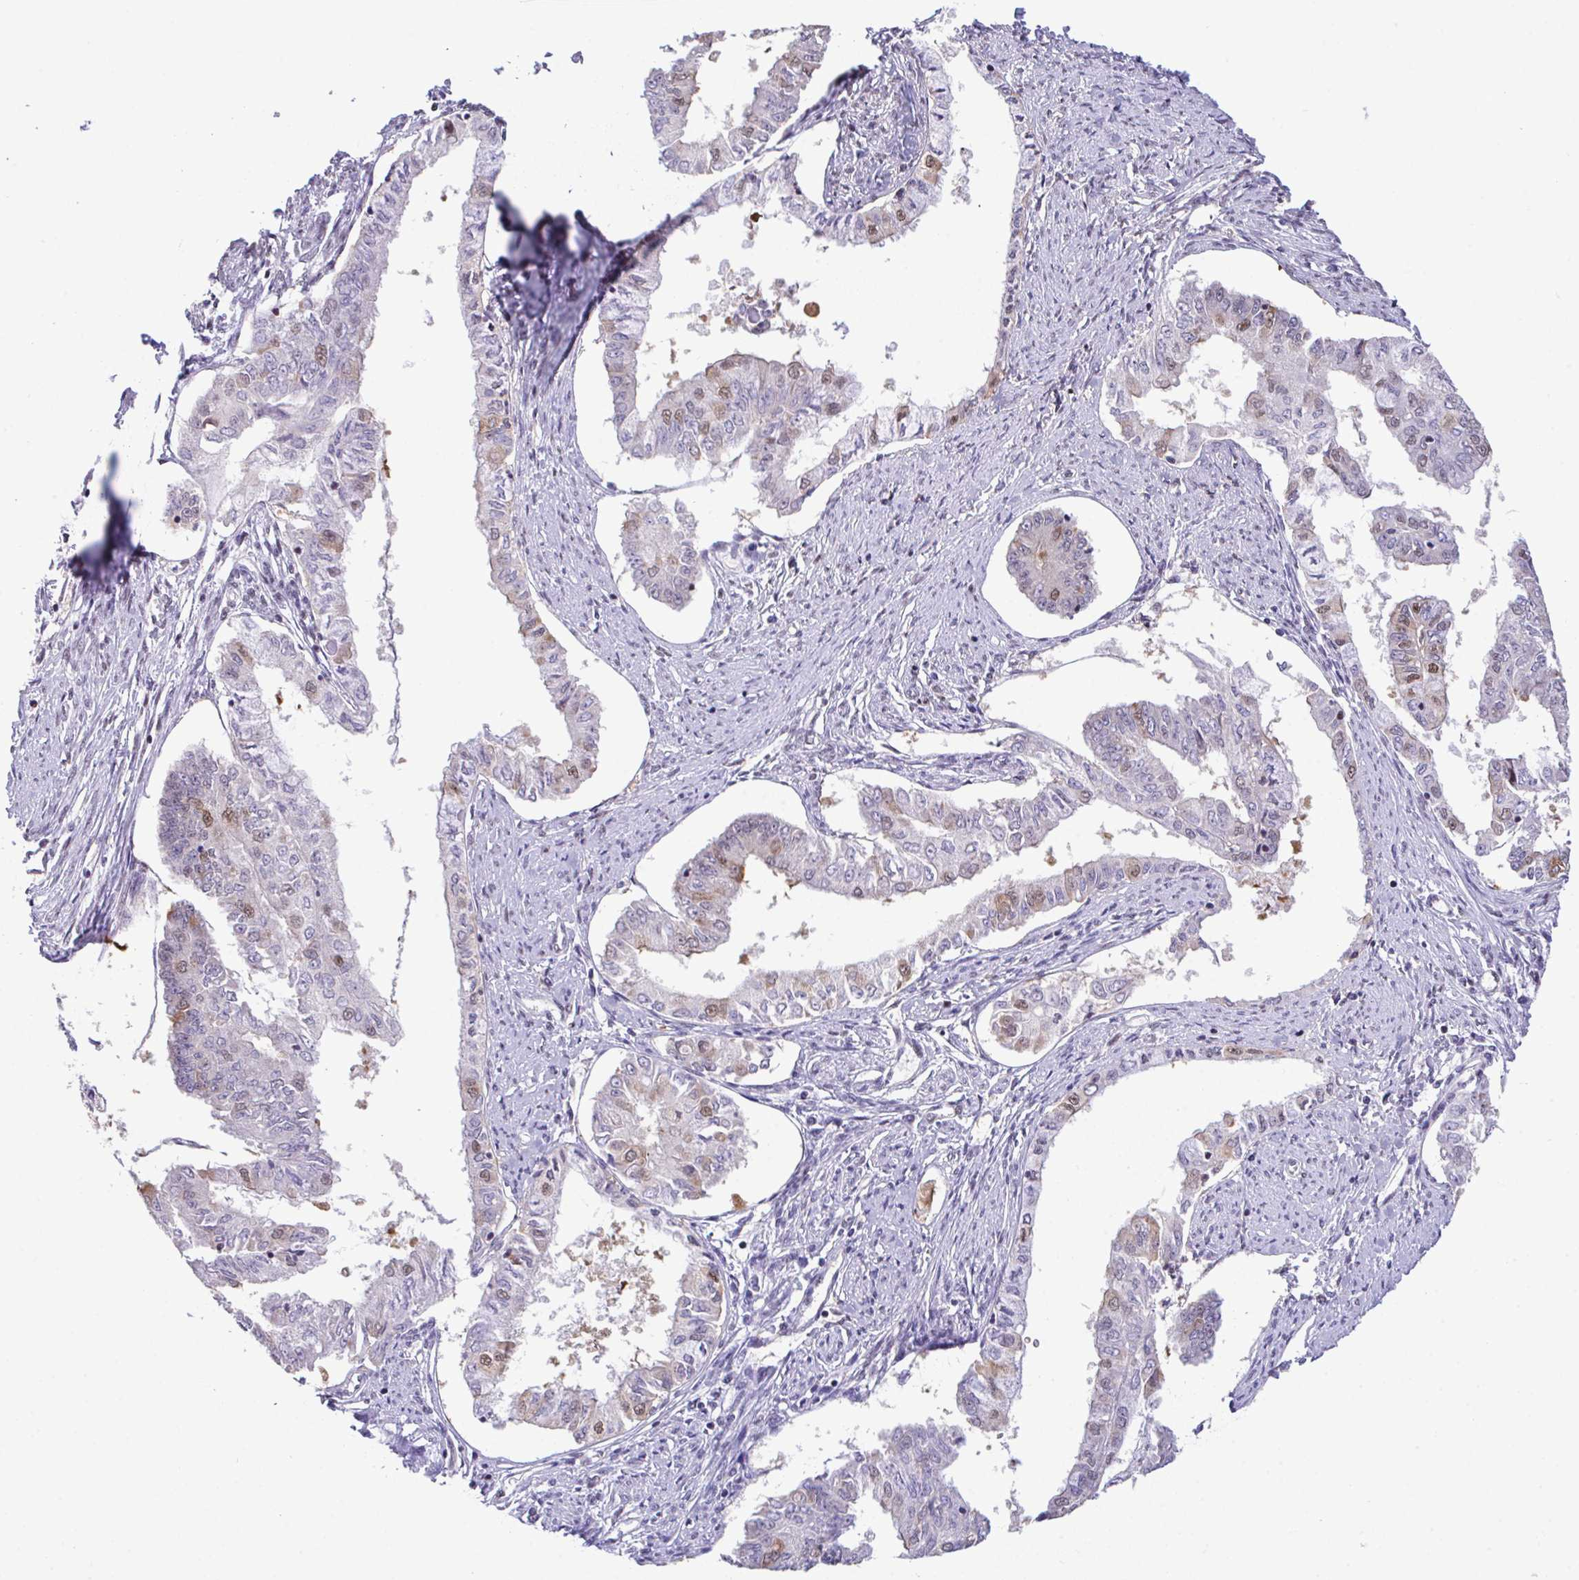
{"staining": {"intensity": "moderate", "quantity": "<25%", "location": "cytoplasmic/membranous,nuclear"}, "tissue": "endometrial cancer", "cell_type": "Tumor cells", "image_type": "cancer", "snomed": [{"axis": "morphology", "description": "Adenocarcinoma, NOS"}, {"axis": "topography", "description": "Endometrium"}], "caption": "Protein expression by IHC displays moderate cytoplasmic/membranous and nuclear staining in approximately <25% of tumor cells in endometrial cancer (adenocarcinoma). The staining was performed using DAB, with brown indicating positive protein expression. Nuclei are stained blue with hematoxylin.", "gene": "OR6K3", "patient": {"sex": "female", "age": 76}}